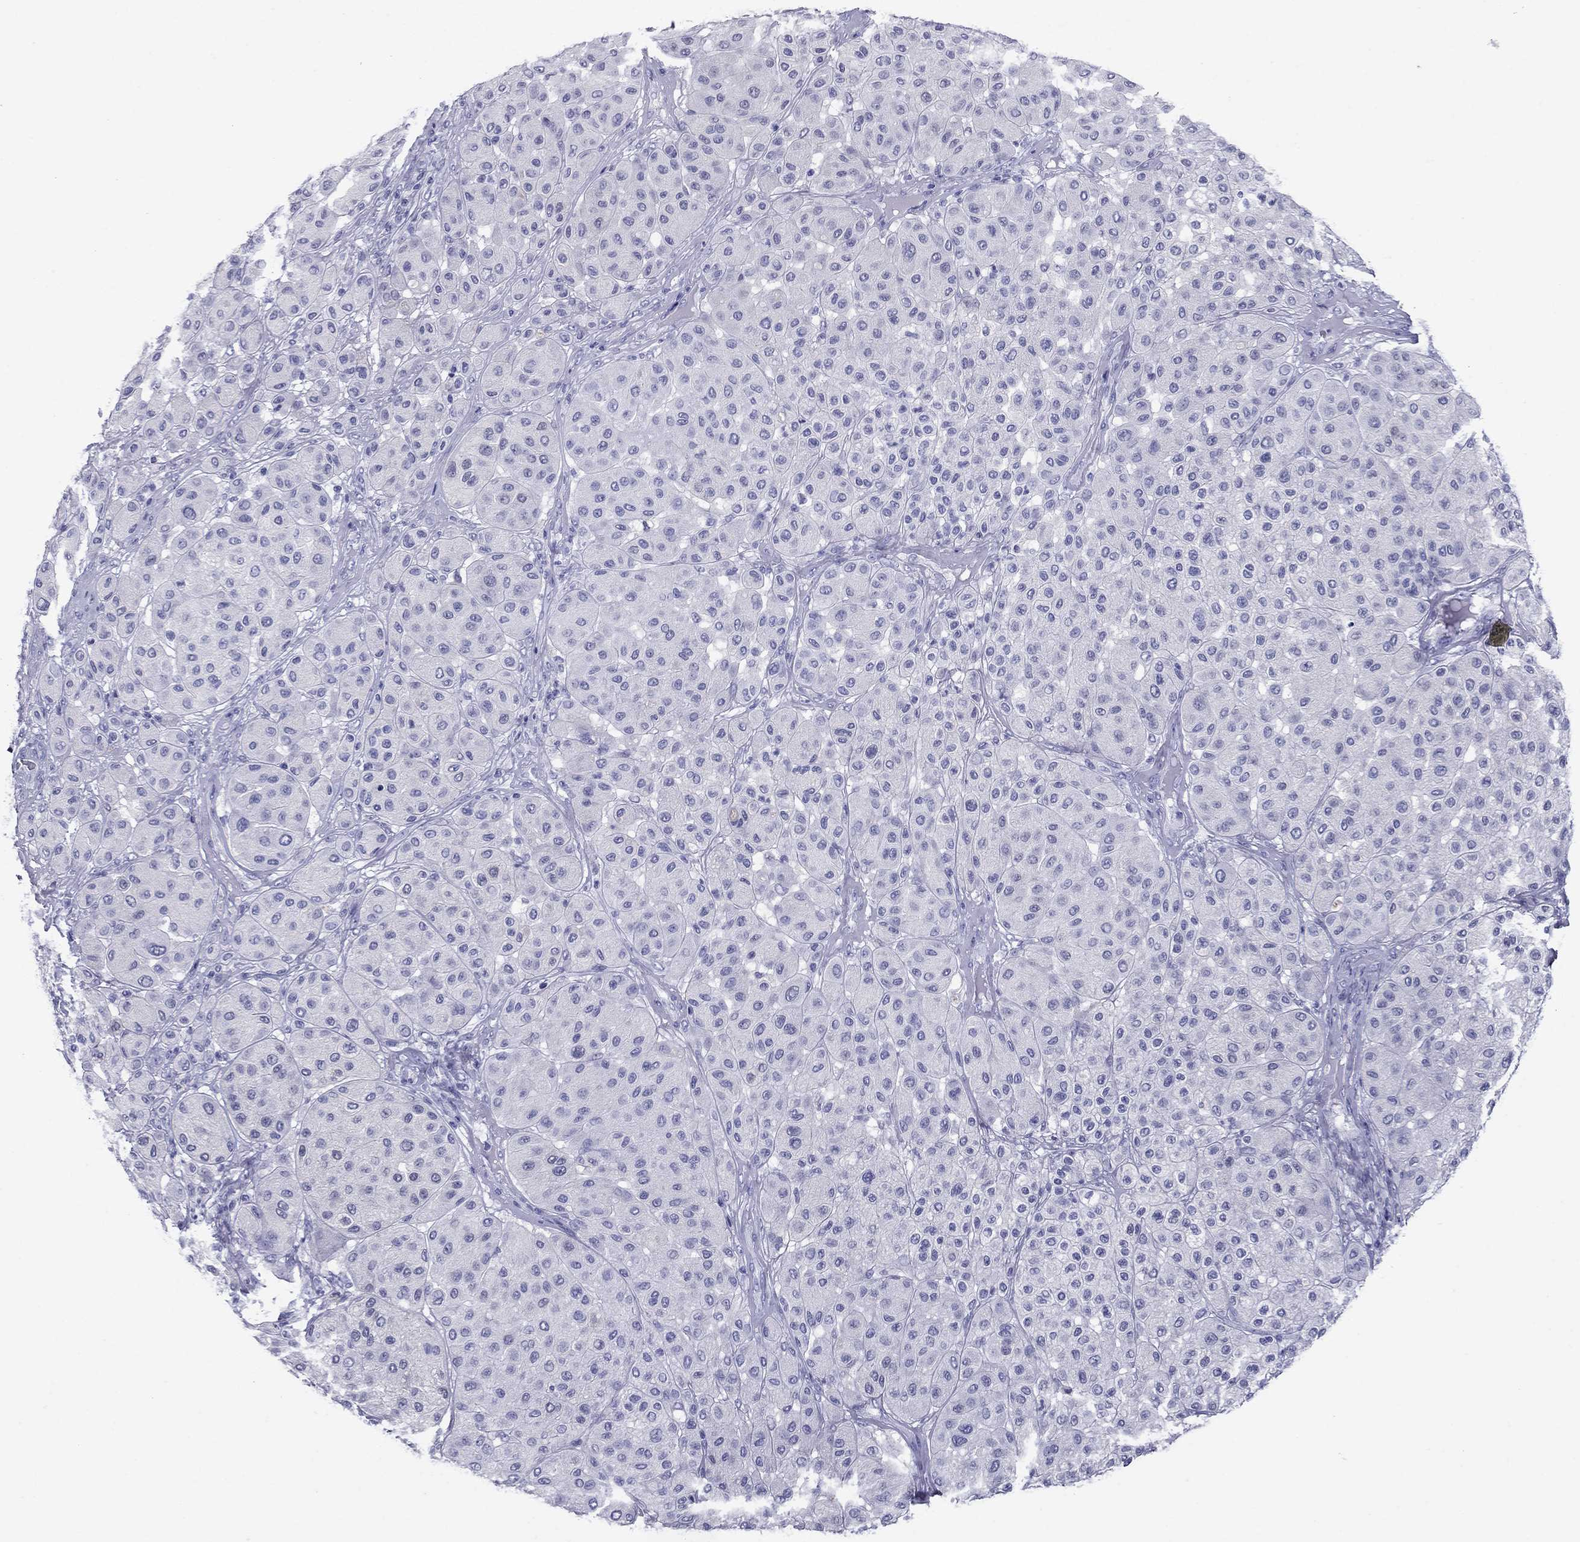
{"staining": {"intensity": "negative", "quantity": "none", "location": "none"}, "tissue": "melanoma", "cell_type": "Tumor cells", "image_type": "cancer", "snomed": [{"axis": "morphology", "description": "Malignant melanoma, Metastatic site"}, {"axis": "topography", "description": "Smooth muscle"}], "caption": "This micrograph is of malignant melanoma (metastatic site) stained with immunohistochemistry to label a protein in brown with the nuclei are counter-stained blue. There is no expression in tumor cells.", "gene": "ATP4A", "patient": {"sex": "male", "age": 41}}